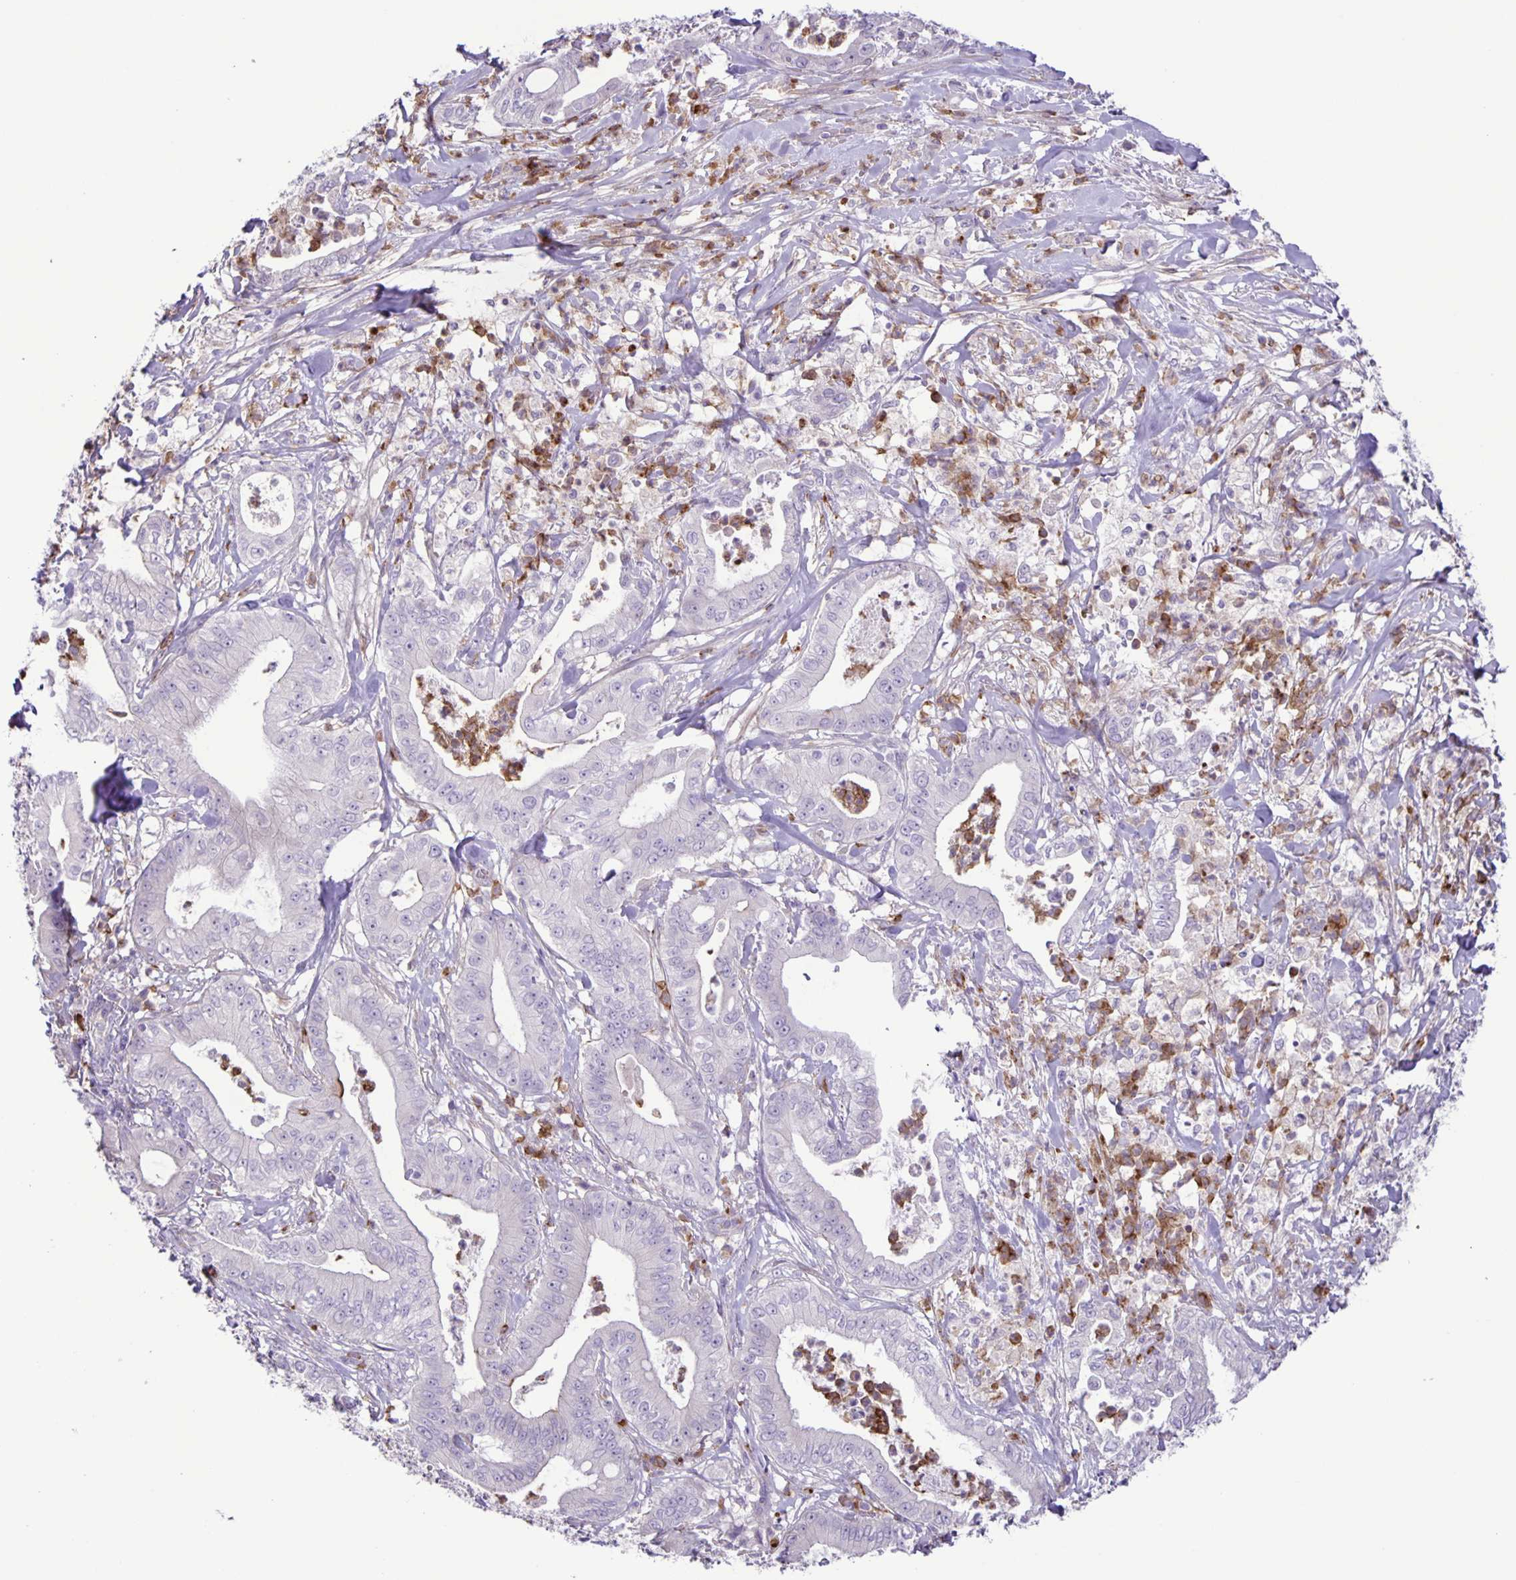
{"staining": {"intensity": "negative", "quantity": "none", "location": "none"}, "tissue": "pancreatic cancer", "cell_type": "Tumor cells", "image_type": "cancer", "snomed": [{"axis": "morphology", "description": "Adenocarcinoma, NOS"}, {"axis": "topography", "description": "Pancreas"}], "caption": "DAB (3,3'-diaminobenzidine) immunohistochemical staining of human pancreatic adenocarcinoma shows no significant positivity in tumor cells. Nuclei are stained in blue.", "gene": "ADCK1", "patient": {"sex": "male", "age": 71}}